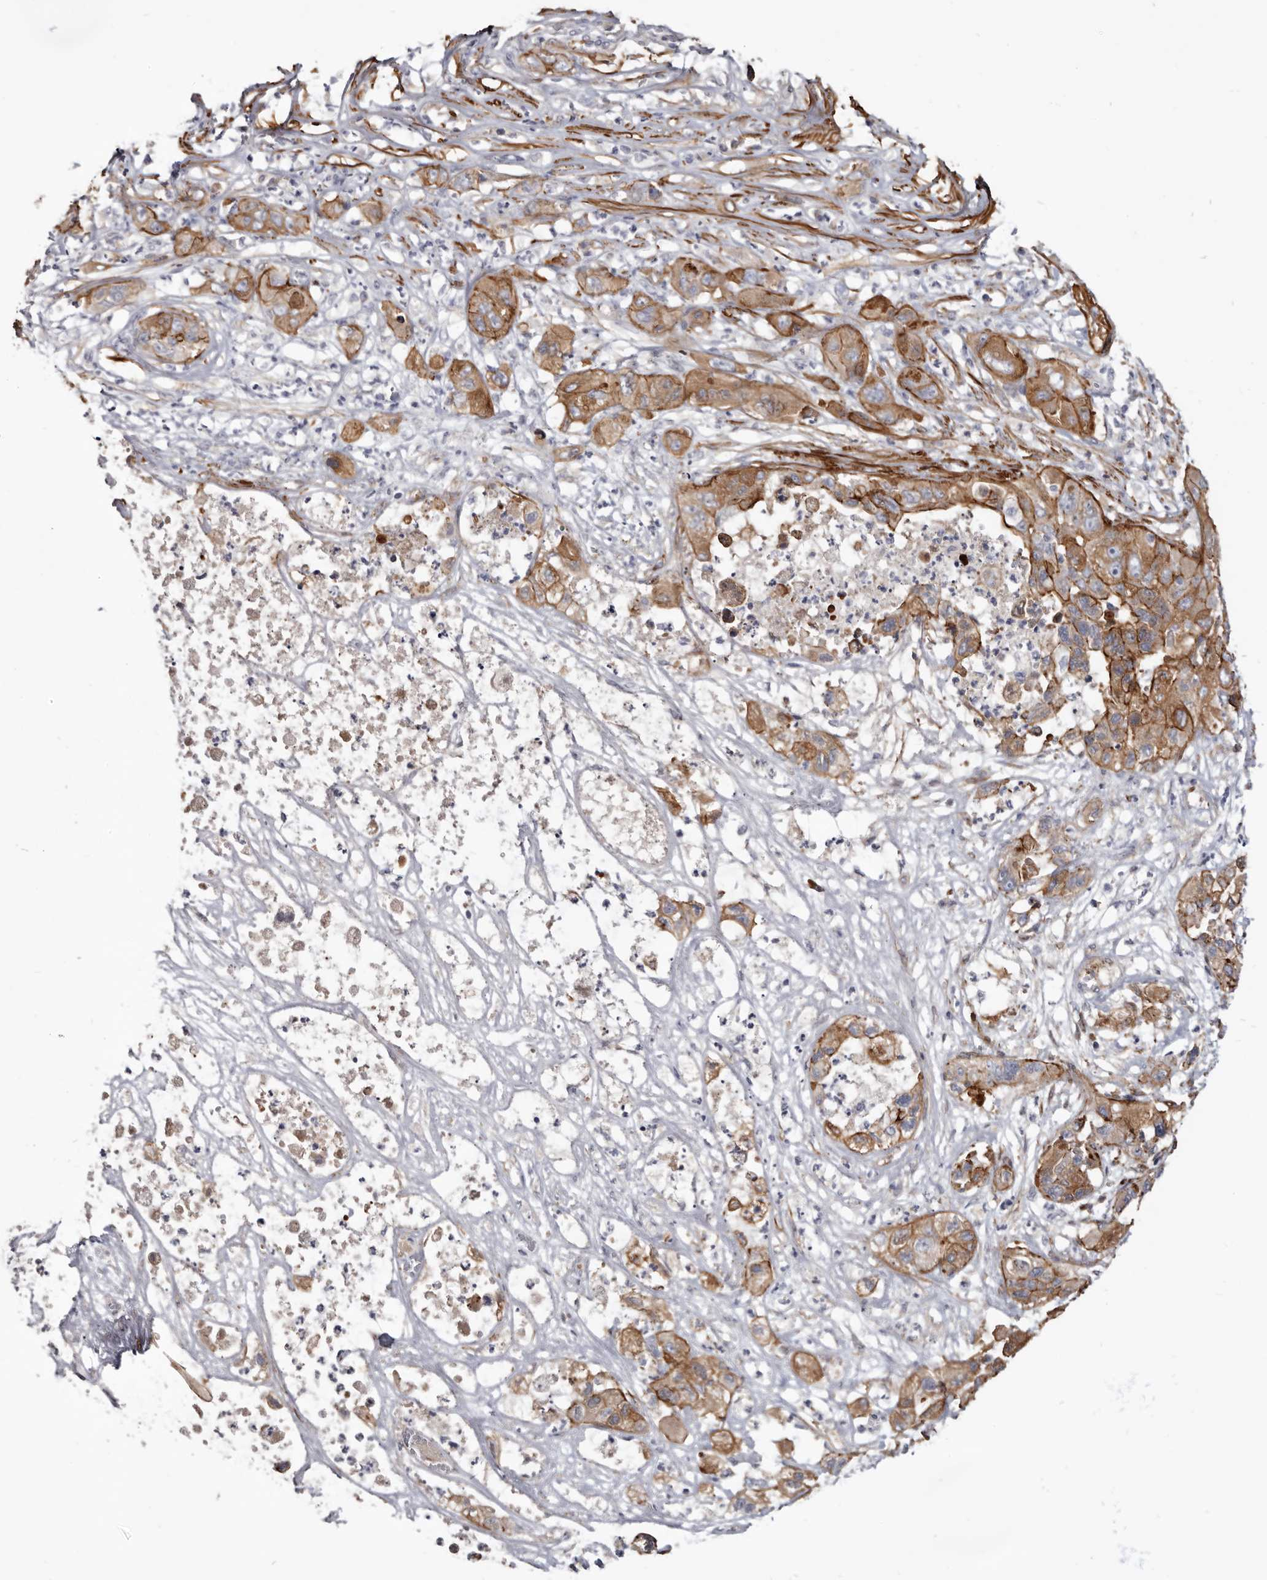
{"staining": {"intensity": "strong", "quantity": ">75%", "location": "cytoplasmic/membranous"}, "tissue": "pancreatic cancer", "cell_type": "Tumor cells", "image_type": "cancer", "snomed": [{"axis": "morphology", "description": "Adenocarcinoma, NOS"}, {"axis": "topography", "description": "Pancreas"}], "caption": "Tumor cells demonstrate strong cytoplasmic/membranous positivity in about >75% of cells in pancreatic cancer (adenocarcinoma).", "gene": "CGN", "patient": {"sex": "female", "age": 78}}